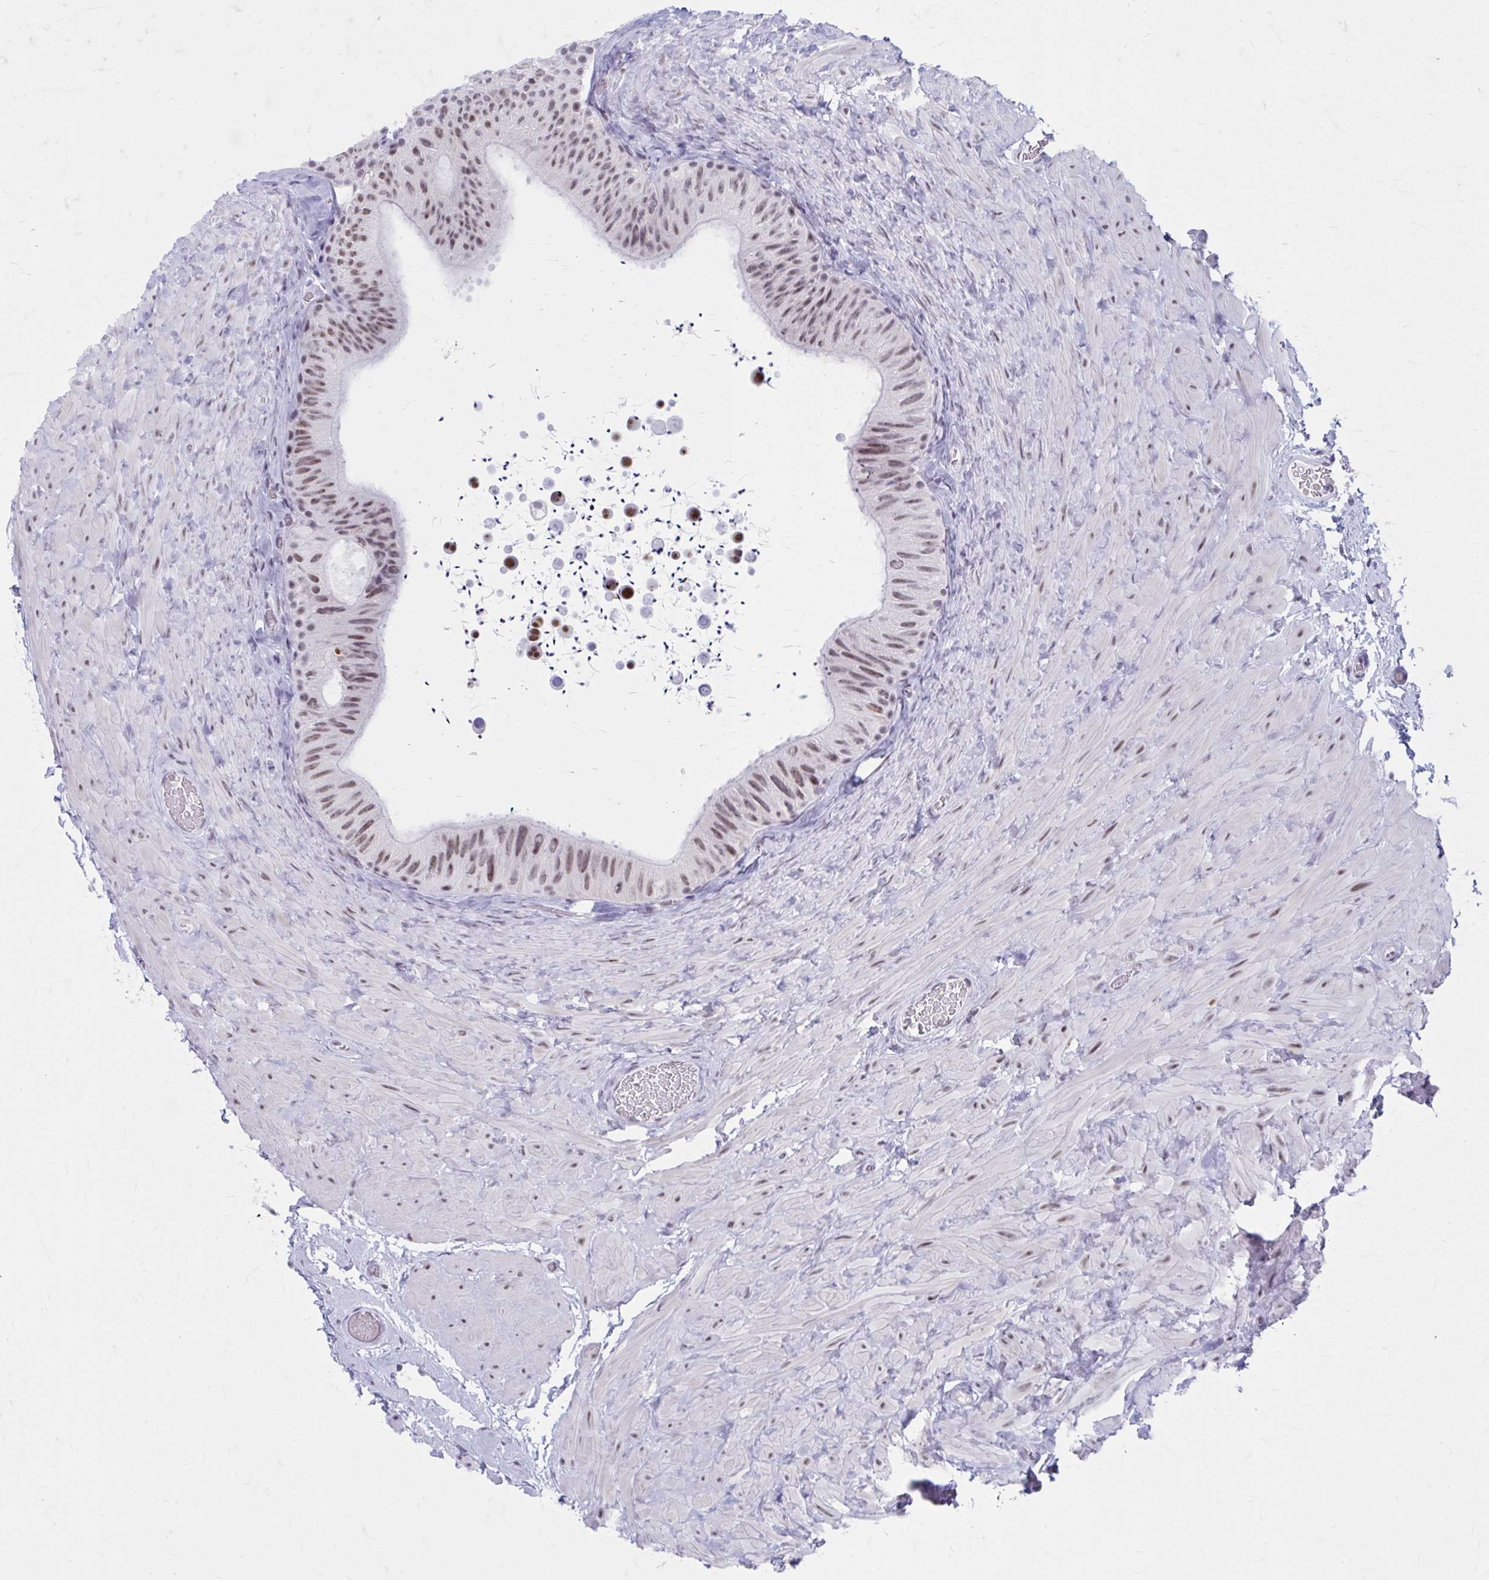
{"staining": {"intensity": "moderate", "quantity": ">75%", "location": "nuclear"}, "tissue": "epididymis", "cell_type": "Glandular cells", "image_type": "normal", "snomed": [{"axis": "morphology", "description": "Normal tissue, NOS"}, {"axis": "topography", "description": "Epididymis, spermatic cord, NOS"}, {"axis": "topography", "description": "Epididymis"}], "caption": "A brown stain highlights moderate nuclear positivity of a protein in glandular cells of unremarkable epididymis. (Brightfield microscopy of DAB IHC at high magnification).", "gene": "CCDC105", "patient": {"sex": "male", "age": 31}}